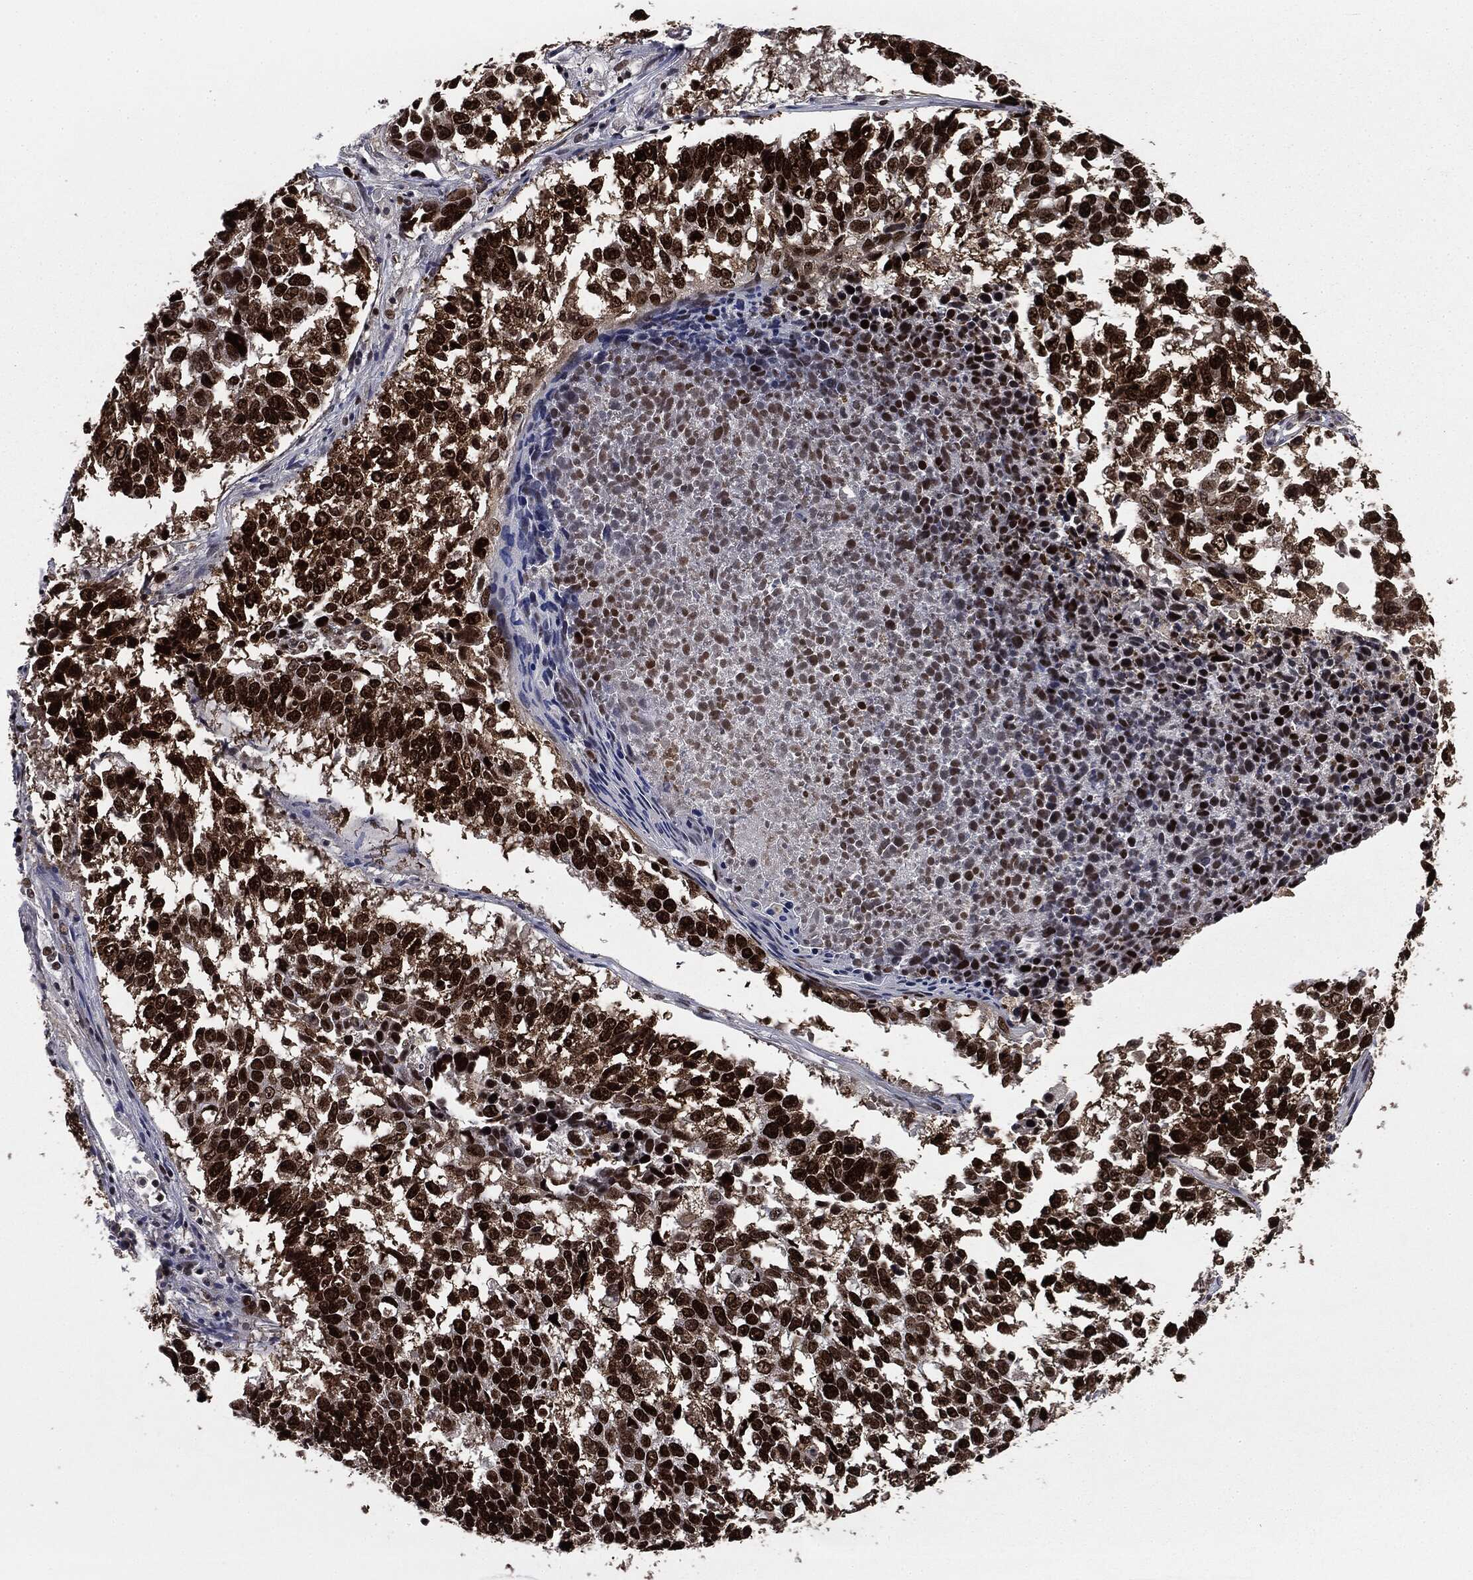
{"staining": {"intensity": "strong", "quantity": ">75%", "location": "nuclear"}, "tissue": "lung cancer", "cell_type": "Tumor cells", "image_type": "cancer", "snomed": [{"axis": "morphology", "description": "Squamous cell carcinoma, NOS"}, {"axis": "topography", "description": "Lung"}], "caption": "An image of human lung squamous cell carcinoma stained for a protein demonstrates strong nuclear brown staining in tumor cells.", "gene": "MSH2", "patient": {"sex": "male", "age": 82}}